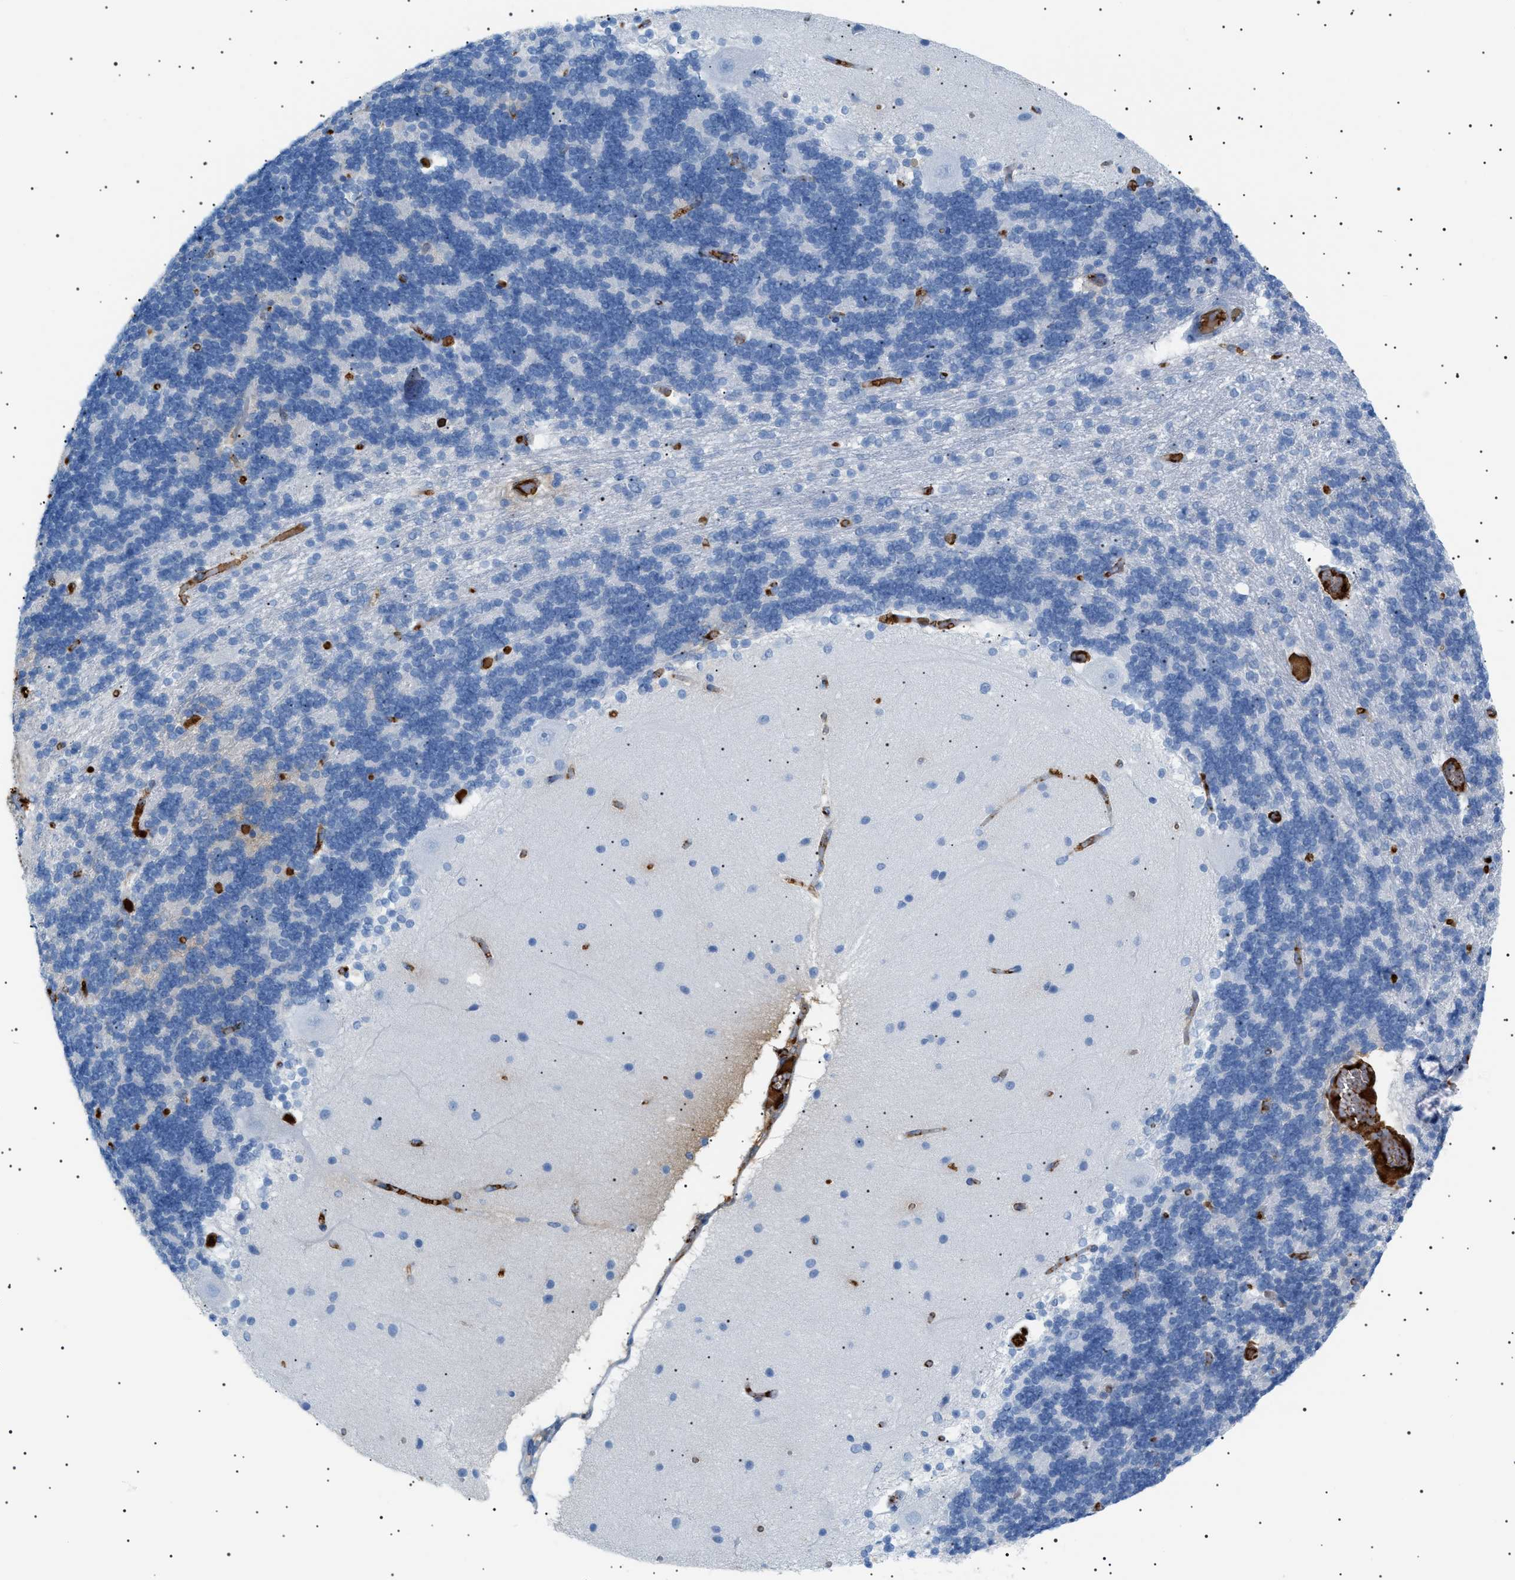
{"staining": {"intensity": "negative", "quantity": "none", "location": "none"}, "tissue": "cerebellum", "cell_type": "Cells in granular layer", "image_type": "normal", "snomed": [{"axis": "morphology", "description": "Normal tissue, NOS"}, {"axis": "topography", "description": "Cerebellum"}], "caption": "This histopathology image is of normal cerebellum stained with IHC to label a protein in brown with the nuclei are counter-stained blue. There is no staining in cells in granular layer. (DAB IHC, high magnification).", "gene": "LPA", "patient": {"sex": "female", "age": 54}}